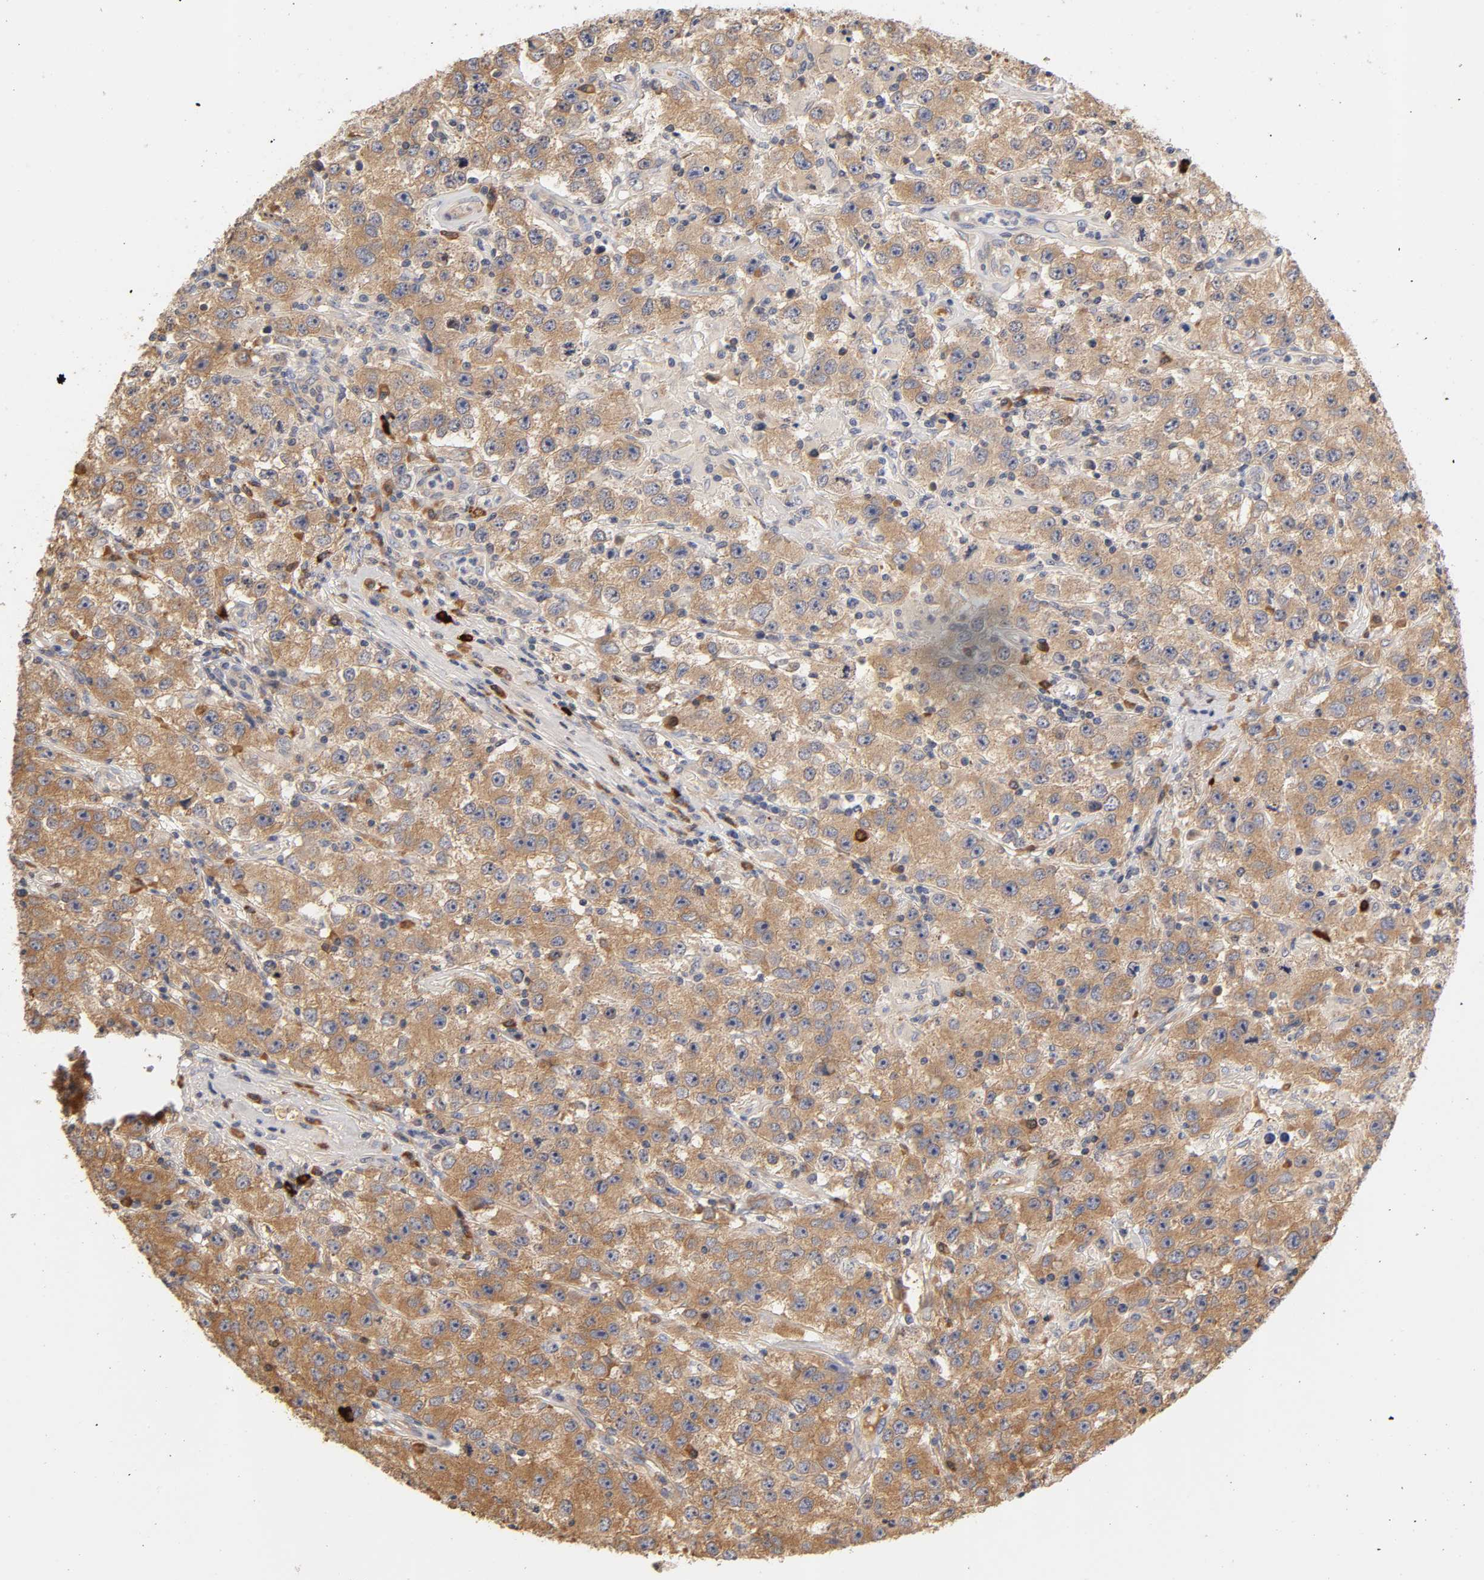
{"staining": {"intensity": "moderate", "quantity": ">75%", "location": "cytoplasmic/membranous"}, "tissue": "testis cancer", "cell_type": "Tumor cells", "image_type": "cancer", "snomed": [{"axis": "morphology", "description": "Seminoma, NOS"}, {"axis": "topography", "description": "Testis"}], "caption": "Moderate cytoplasmic/membranous positivity for a protein is present in approximately >75% of tumor cells of seminoma (testis) using immunohistochemistry (IHC).", "gene": "RPS29", "patient": {"sex": "male", "age": 52}}